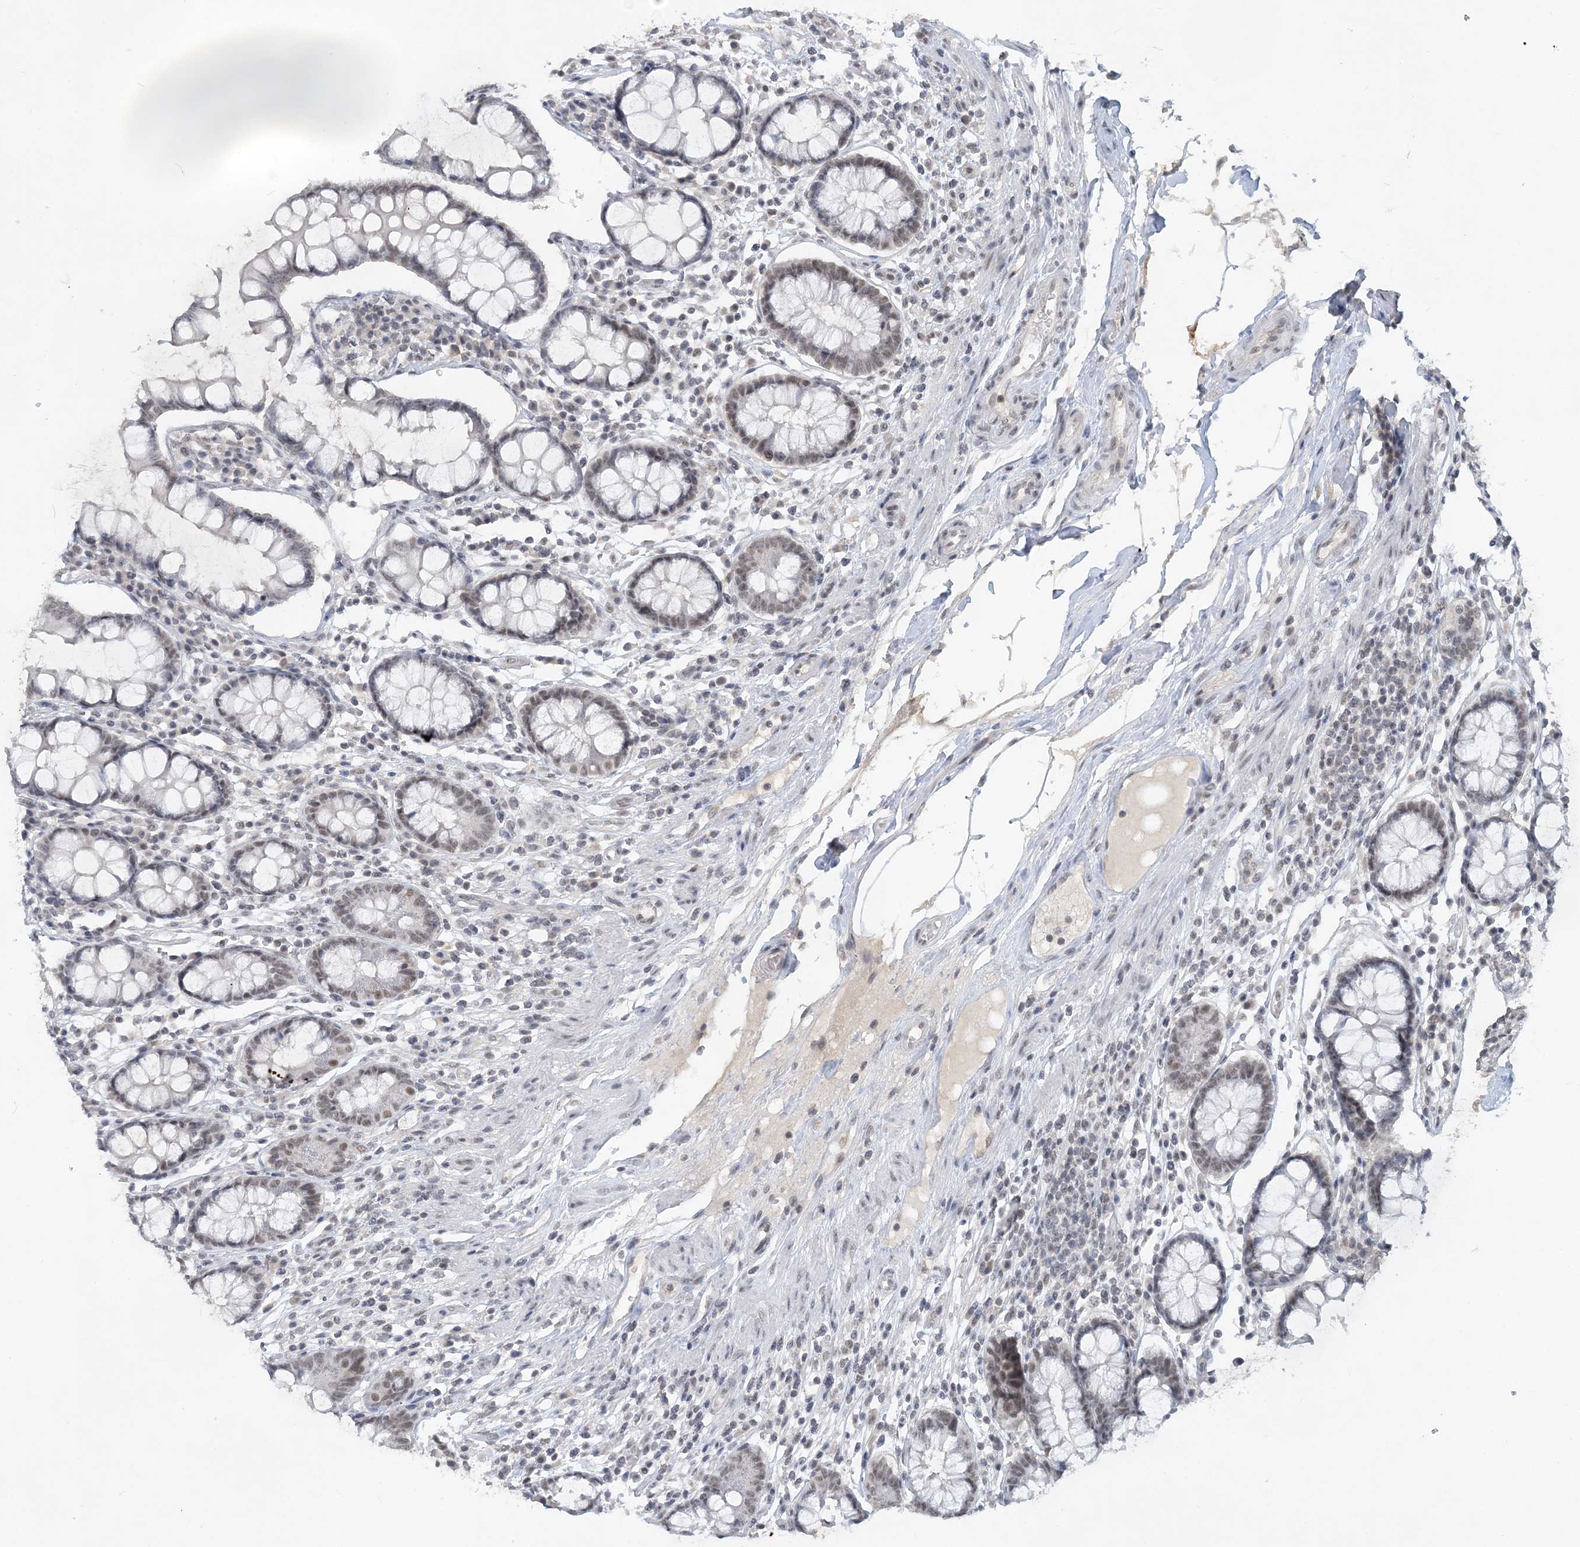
{"staining": {"intensity": "negative", "quantity": "none", "location": "none"}, "tissue": "colon", "cell_type": "Endothelial cells", "image_type": "normal", "snomed": [{"axis": "morphology", "description": "Normal tissue, NOS"}, {"axis": "topography", "description": "Colon"}], "caption": "IHC of benign human colon exhibits no positivity in endothelial cells.", "gene": "KMT2D", "patient": {"sex": "female", "age": 79}}